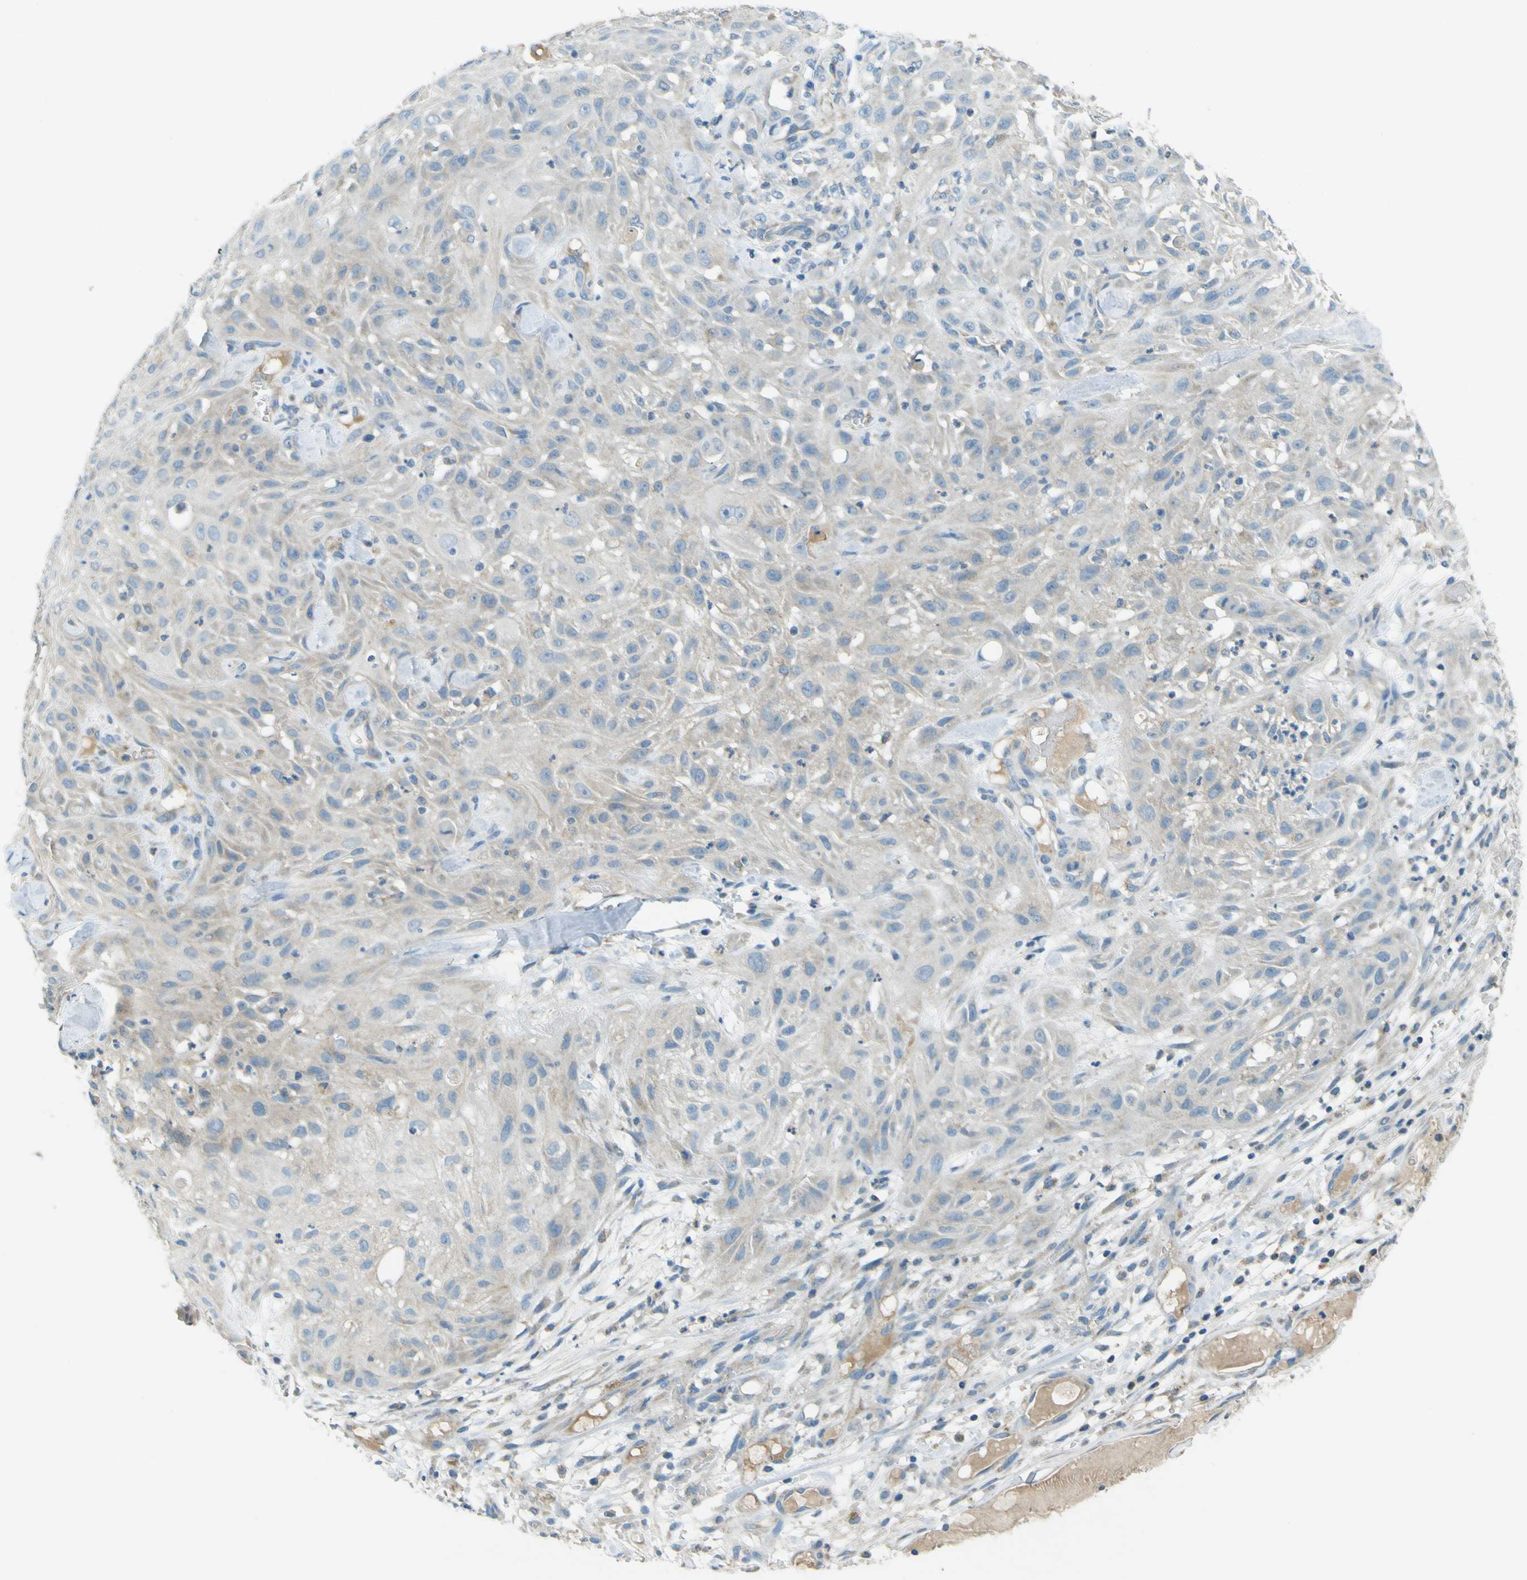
{"staining": {"intensity": "negative", "quantity": "none", "location": "none"}, "tissue": "skin cancer", "cell_type": "Tumor cells", "image_type": "cancer", "snomed": [{"axis": "morphology", "description": "Squamous cell carcinoma, NOS"}, {"axis": "topography", "description": "Skin"}], "caption": "Immunohistochemistry of human squamous cell carcinoma (skin) exhibits no staining in tumor cells.", "gene": "FKTN", "patient": {"sex": "male", "age": 75}}